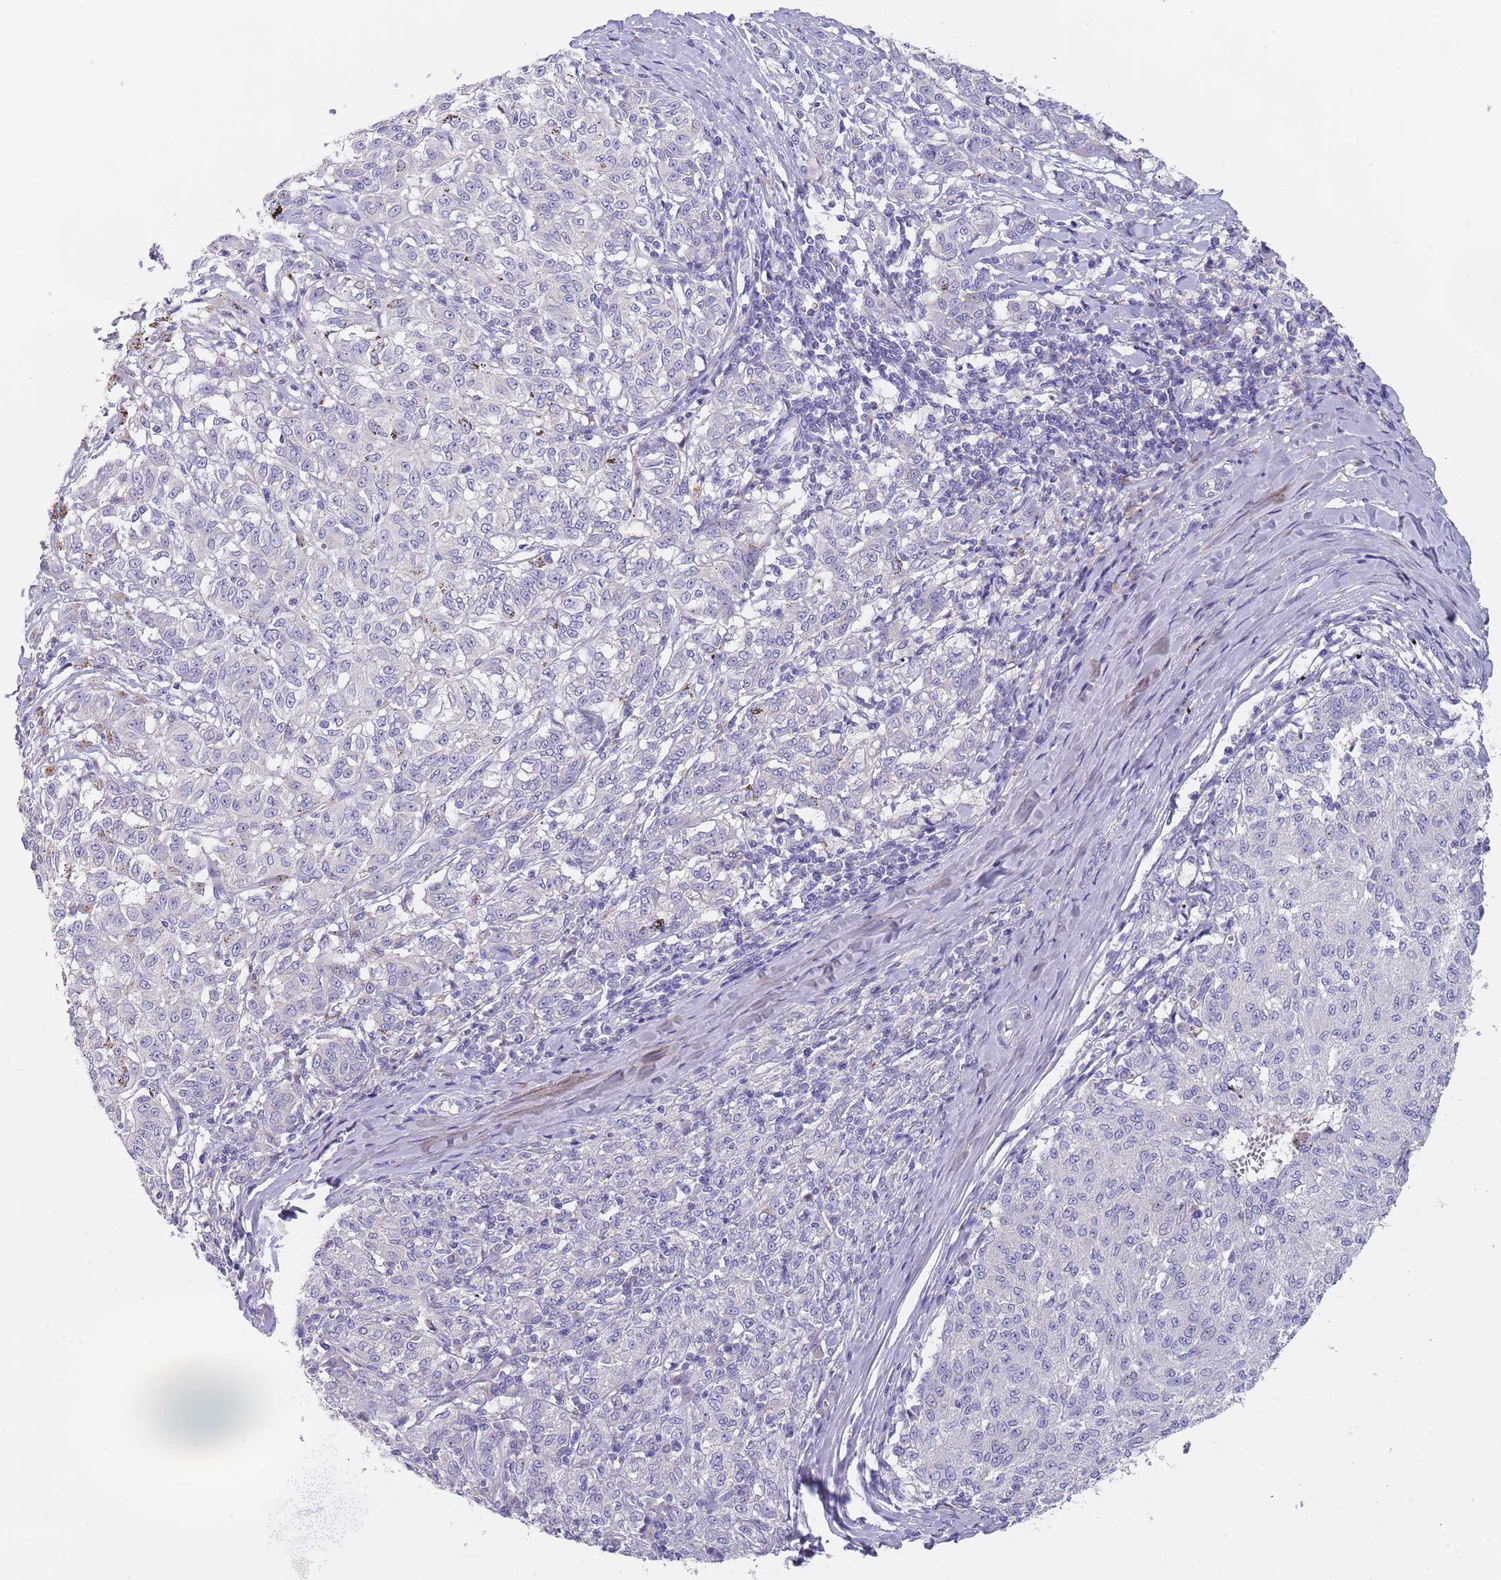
{"staining": {"intensity": "negative", "quantity": "none", "location": "none"}, "tissue": "melanoma", "cell_type": "Tumor cells", "image_type": "cancer", "snomed": [{"axis": "morphology", "description": "Malignant melanoma, NOS"}, {"axis": "topography", "description": "Skin"}], "caption": "The histopathology image reveals no staining of tumor cells in melanoma.", "gene": "MAN1C1", "patient": {"sex": "female", "age": 72}}